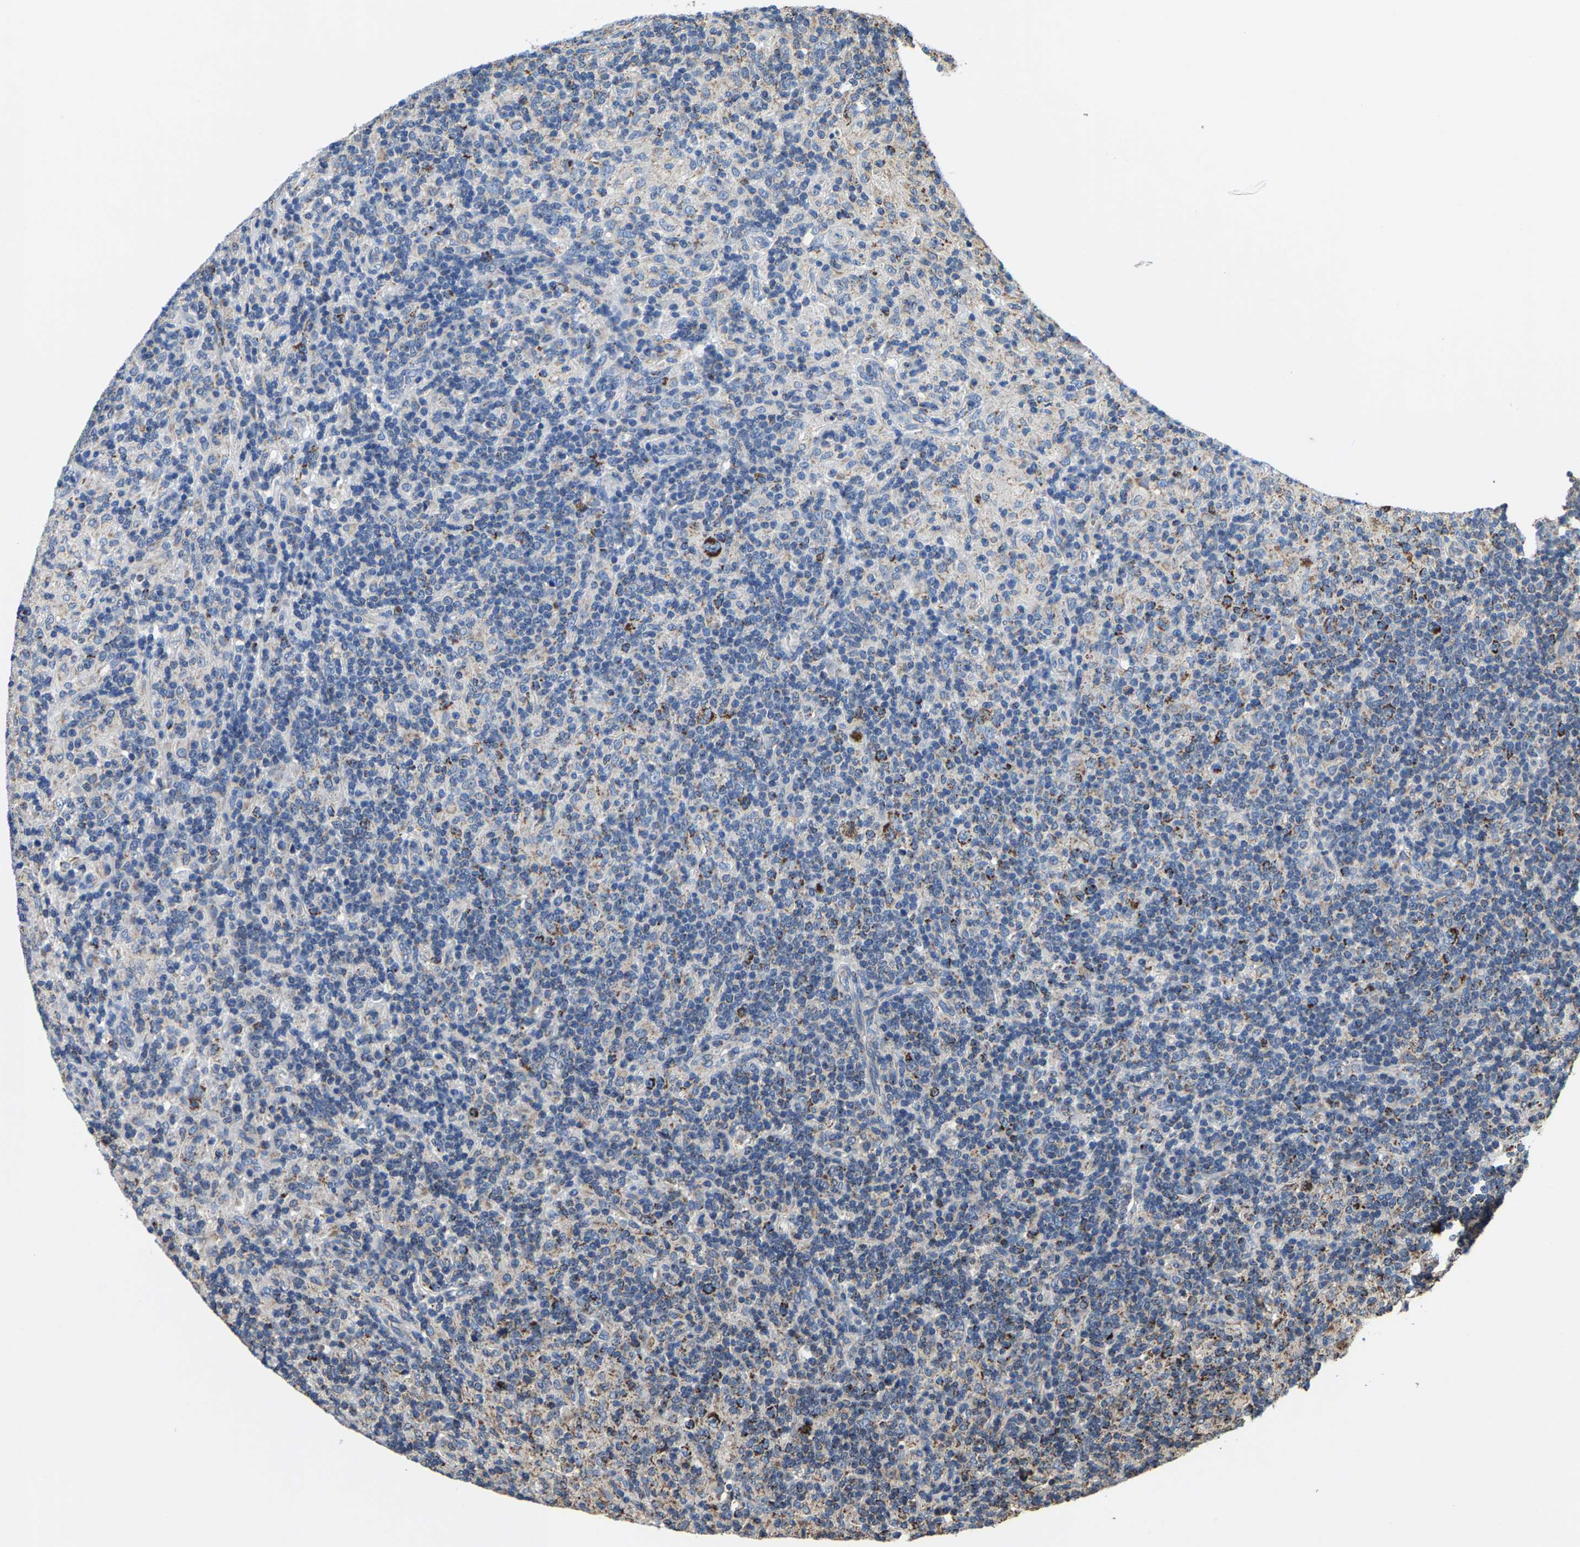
{"staining": {"intensity": "moderate", "quantity": ">75%", "location": "cytoplasmic/membranous"}, "tissue": "lymphoma", "cell_type": "Tumor cells", "image_type": "cancer", "snomed": [{"axis": "morphology", "description": "Hodgkin's disease, NOS"}, {"axis": "topography", "description": "Lymph node"}], "caption": "Human lymphoma stained with a brown dye demonstrates moderate cytoplasmic/membranous positive staining in approximately >75% of tumor cells.", "gene": "SHMT2", "patient": {"sex": "male", "age": 70}}